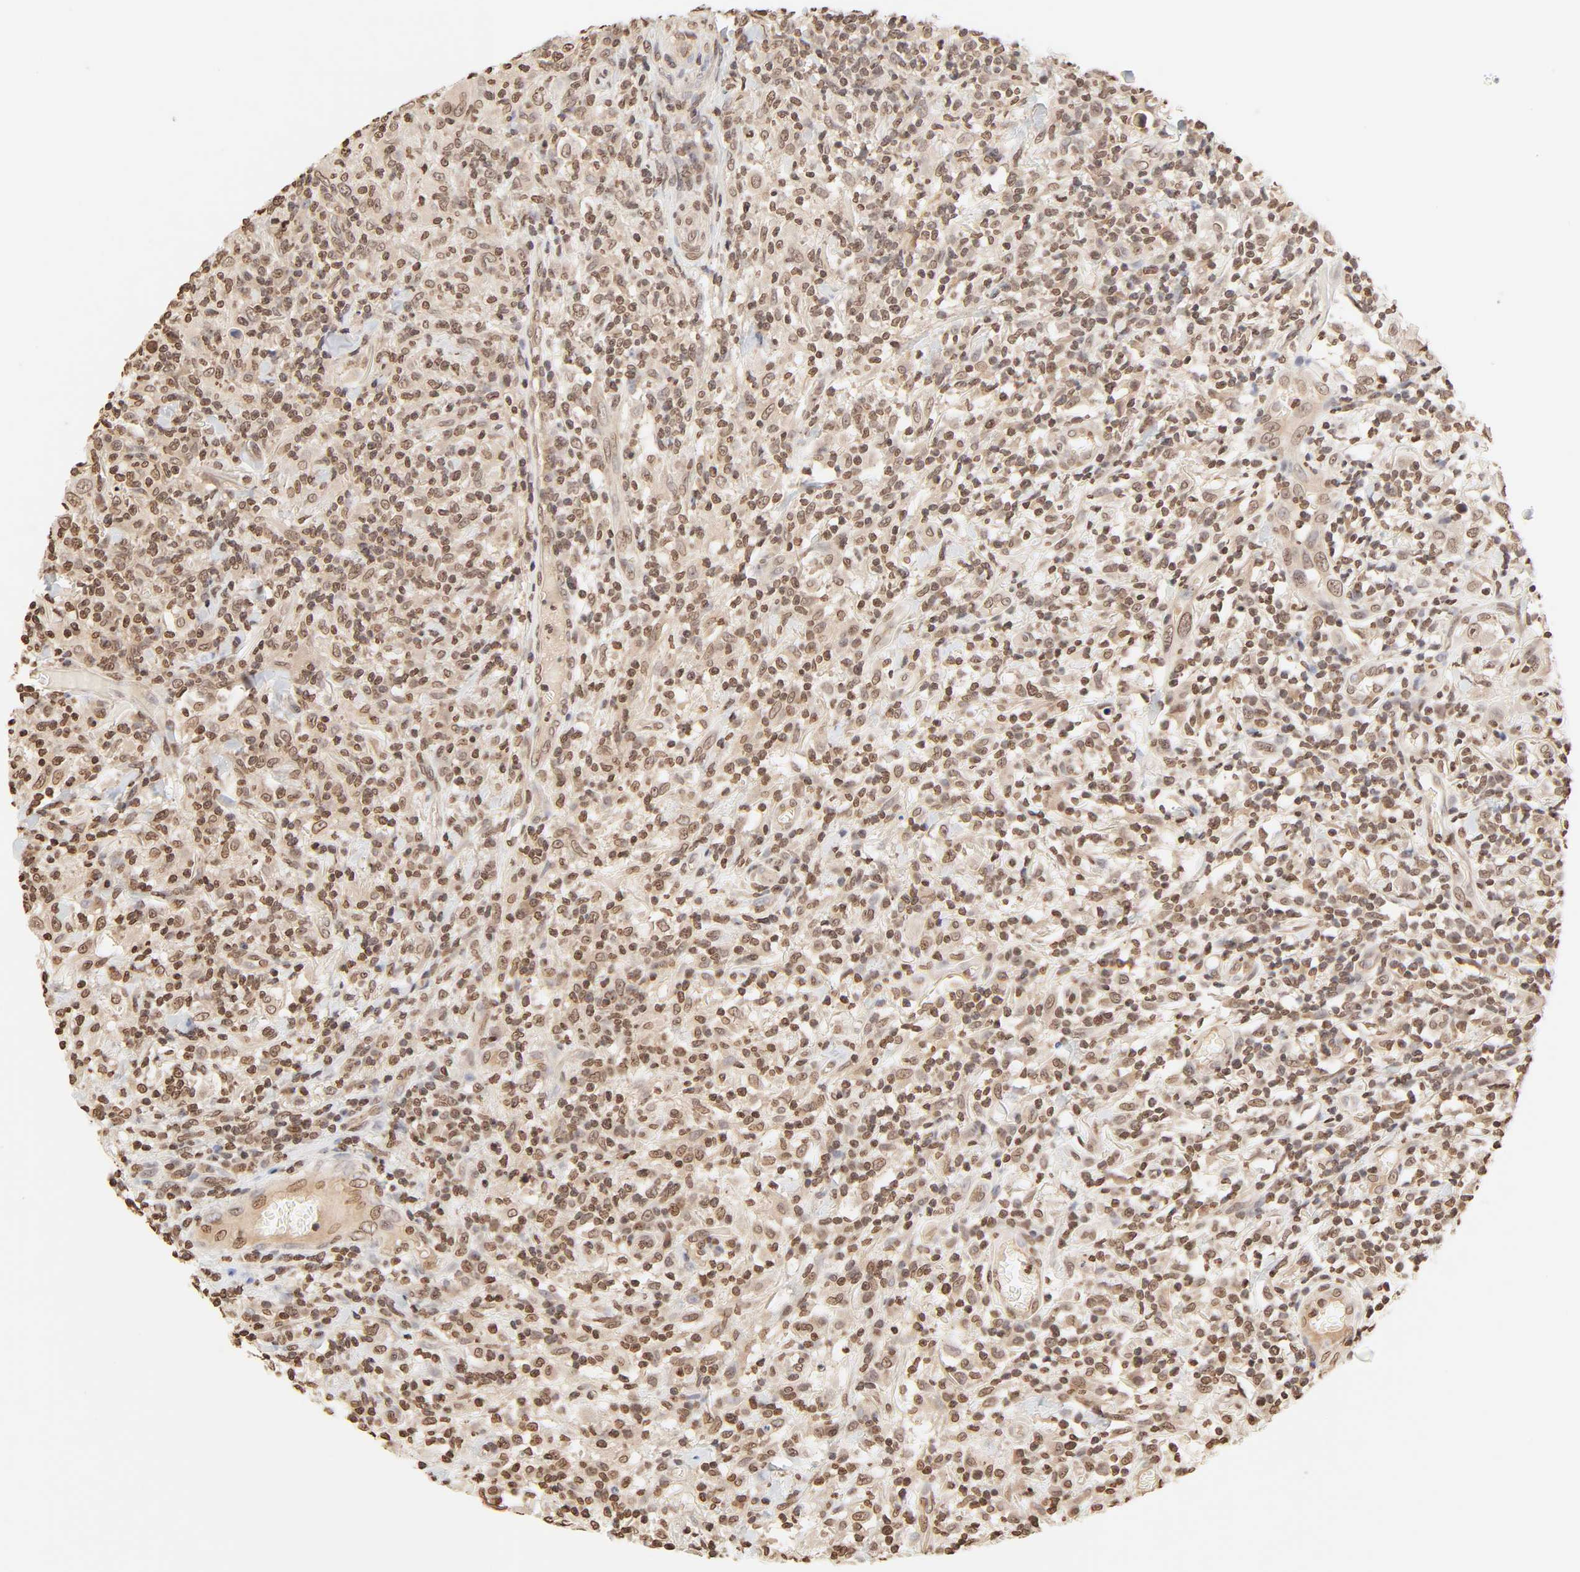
{"staining": {"intensity": "moderate", "quantity": ">75%", "location": "cytoplasmic/membranous,nuclear"}, "tissue": "thyroid cancer", "cell_type": "Tumor cells", "image_type": "cancer", "snomed": [{"axis": "morphology", "description": "Carcinoma, NOS"}, {"axis": "topography", "description": "Thyroid gland"}], "caption": "Carcinoma (thyroid) stained for a protein shows moderate cytoplasmic/membranous and nuclear positivity in tumor cells.", "gene": "TBL1X", "patient": {"sex": "female", "age": 77}}